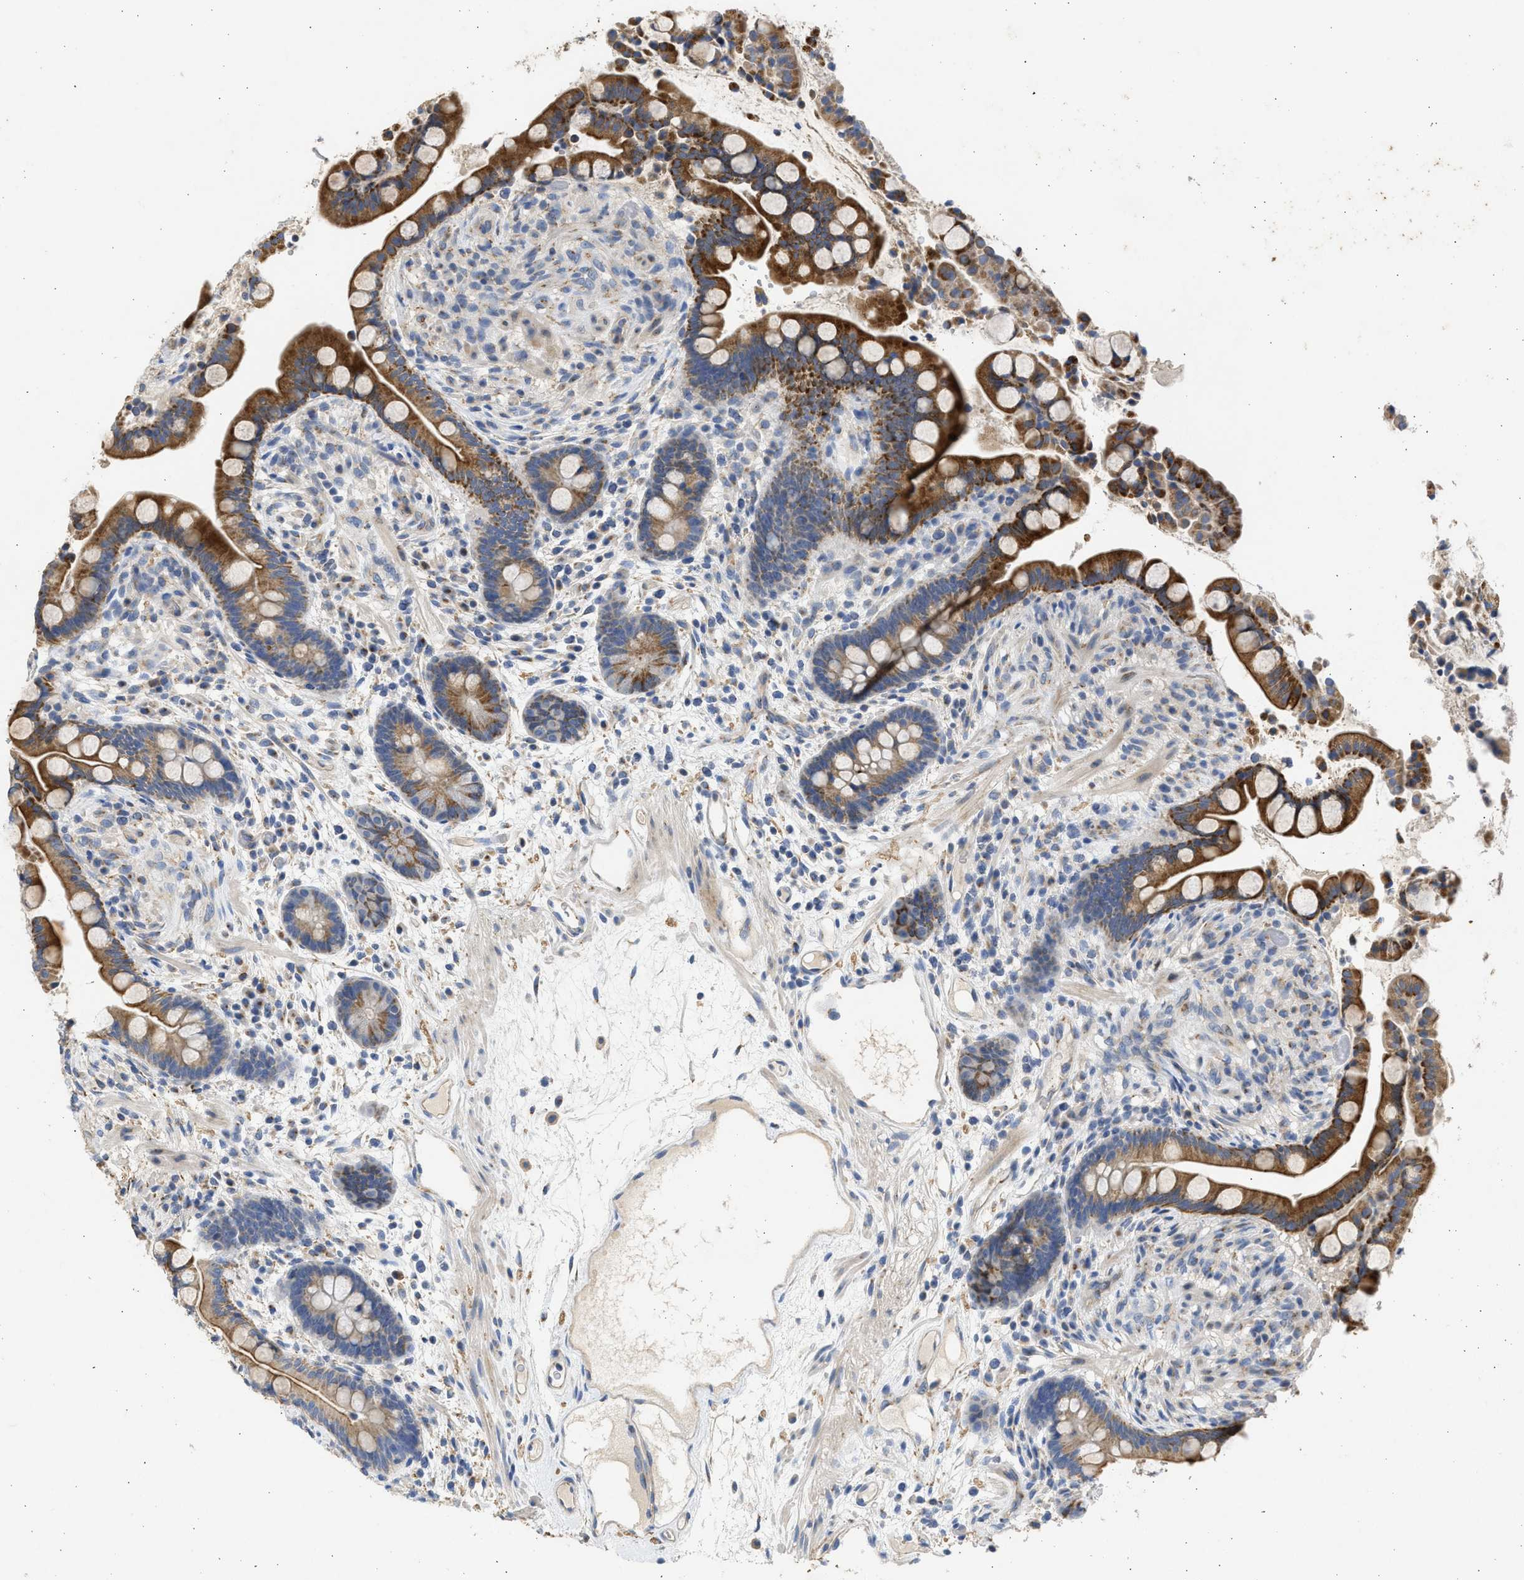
{"staining": {"intensity": "weak", "quantity": ">75%", "location": "cytoplasmic/membranous"}, "tissue": "colon", "cell_type": "Endothelial cells", "image_type": "normal", "snomed": [{"axis": "morphology", "description": "Normal tissue, NOS"}, {"axis": "topography", "description": "Colon"}], "caption": "High-magnification brightfield microscopy of benign colon stained with DAB (3,3'-diaminobenzidine) (brown) and counterstained with hematoxylin (blue). endothelial cells exhibit weak cytoplasmic/membranous expression is identified in about>75% of cells.", "gene": "IPO8", "patient": {"sex": "male", "age": 73}}